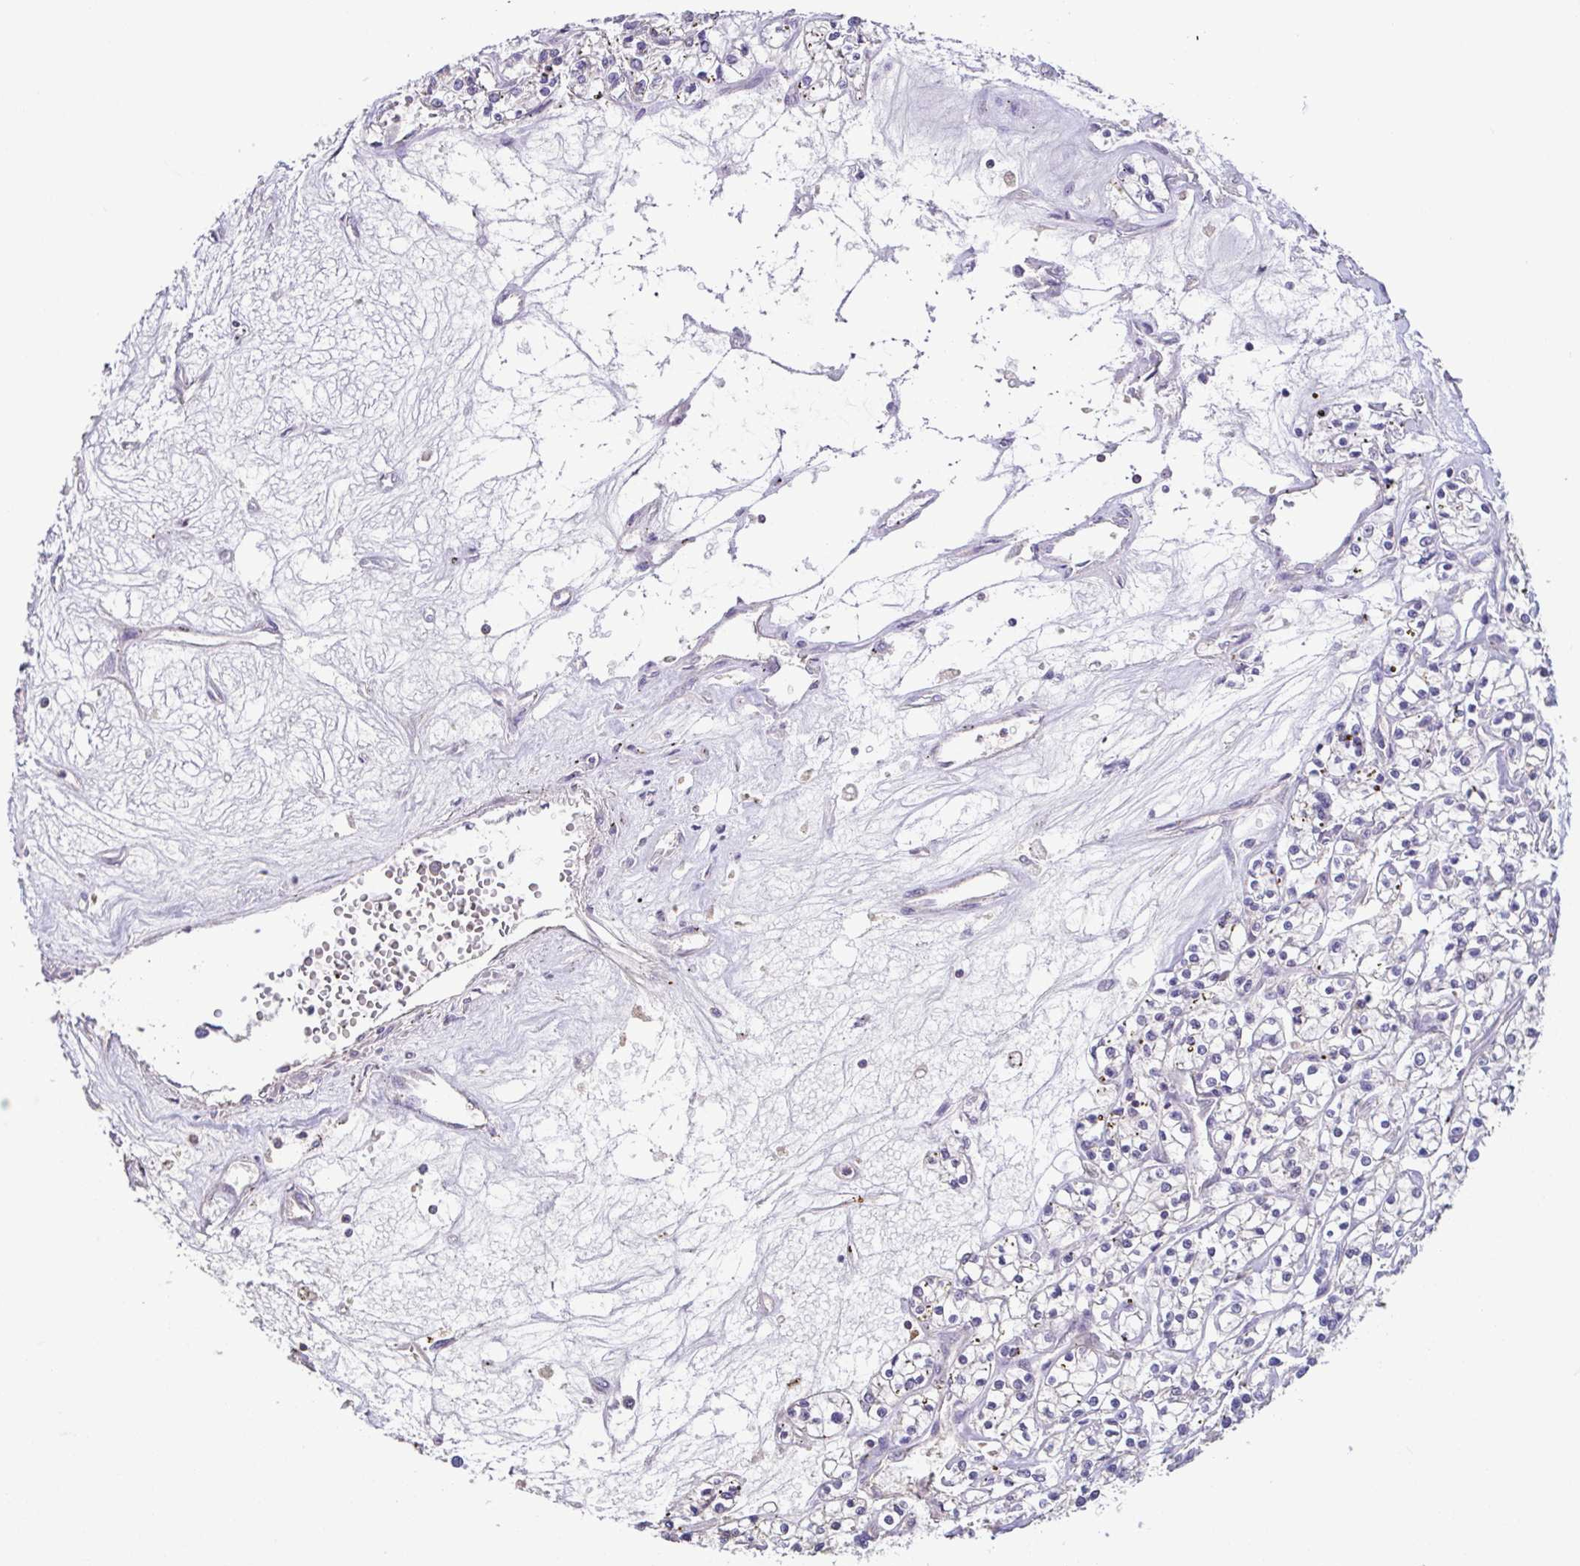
{"staining": {"intensity": "negative", "quantity": "none", "location": "none"}, "tissue": "renal cancer", "cell_type": "Tumor cells", "image_type": "cancer", "snomed": [{"axis": "morphology", "description": "Adenocarcinoma, NOS"}, {"axis": "topography", "description": "Kidney"}], "caption": "Tumor cells show no significant staining in renal cancer.", "gene": "ACTRT2", "patient": {"sex": "female", "age": 59}}